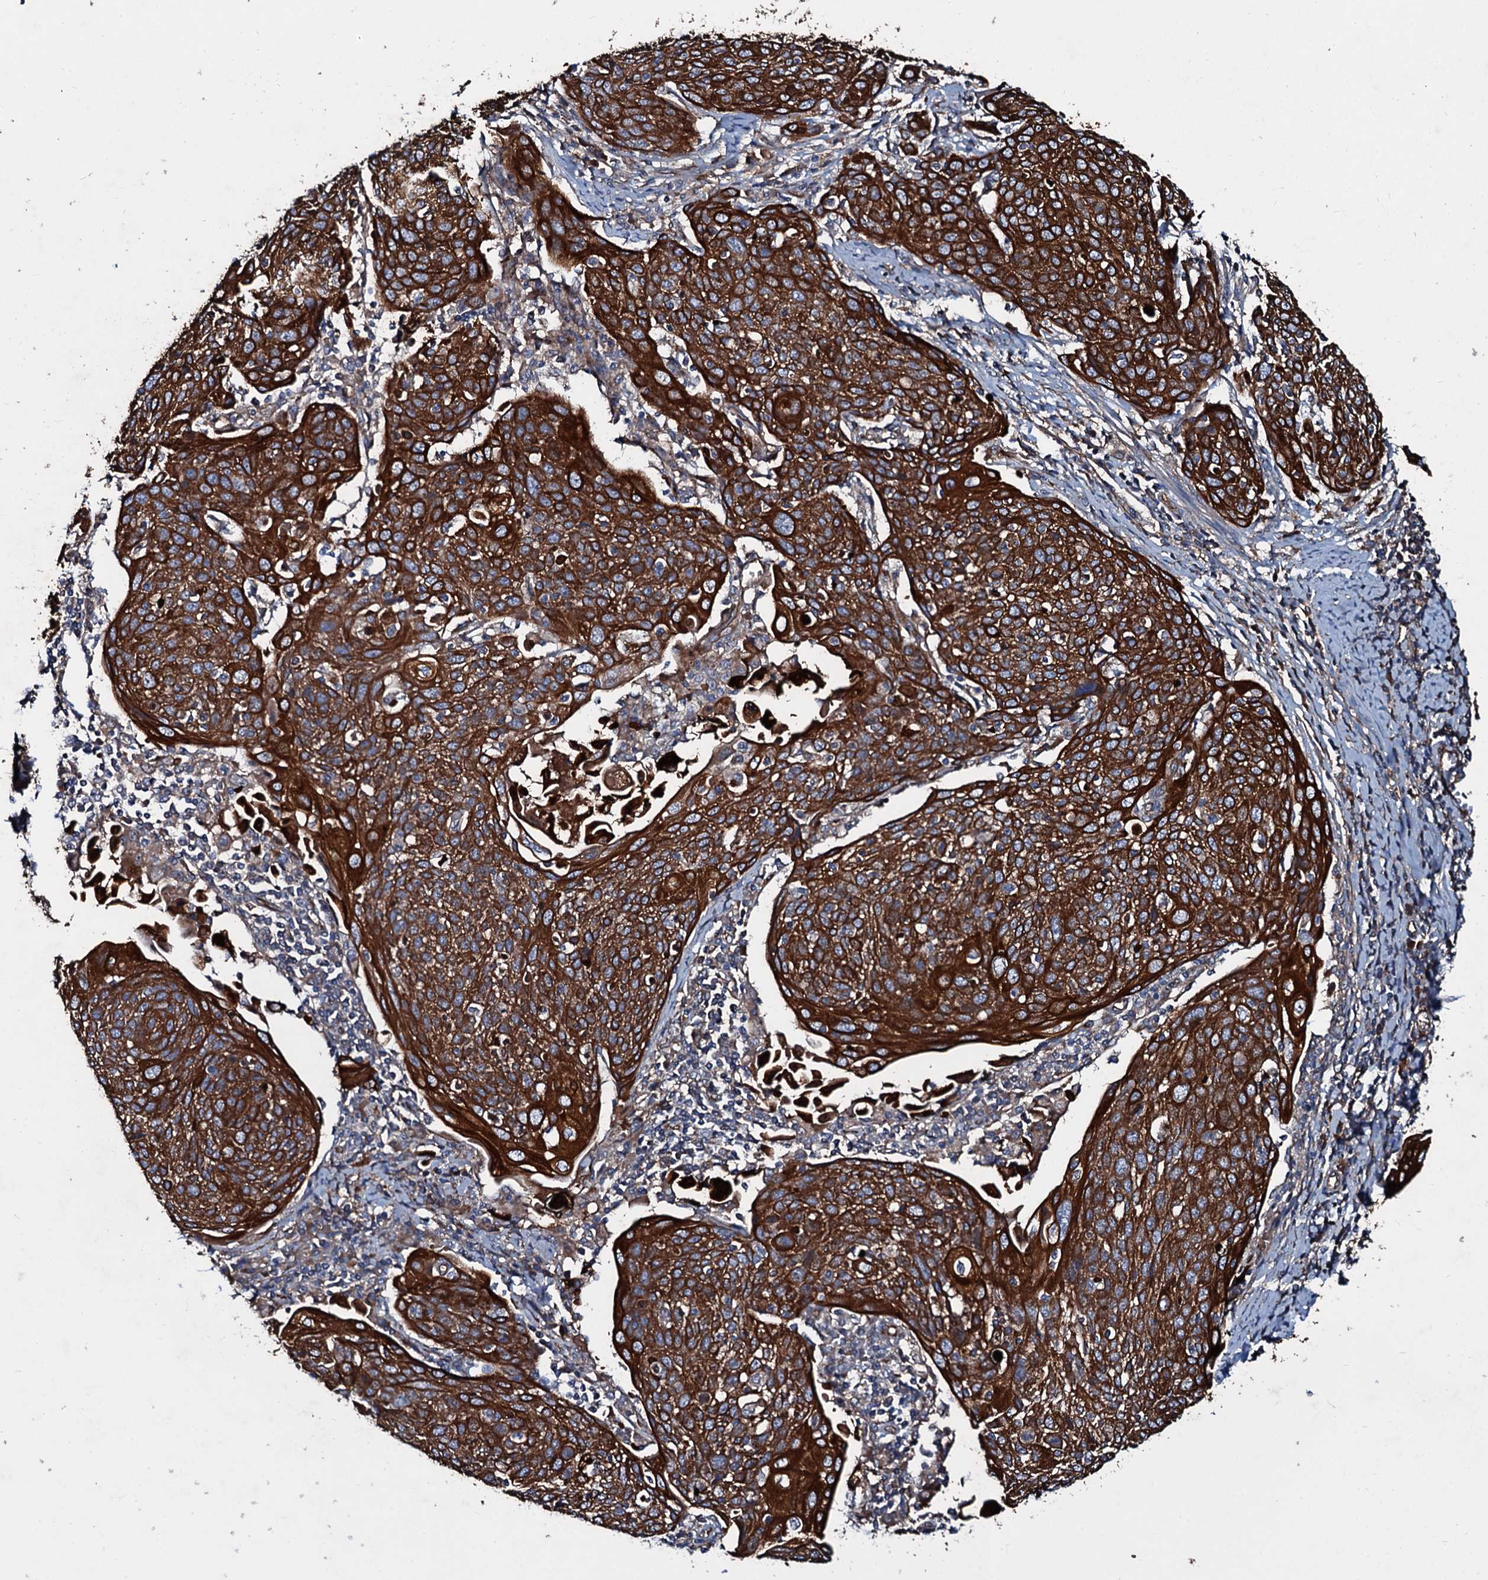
{"staining": {"intensity": "strong", "quantity": ">75%", "location": "cytoplasmic/membranous"}, "tissue": "cervical cancer", "cell_type": "Tumor cells", "image_type": "cancer", "snomed": [{"axis": "morphology", "description": "Squamous cell carcinoma, NOS"}, {"axis": "topography", "description": "Cervix"}], "caption": "Protein analysis of cervical cancer tissue shows strong cytoplasmic/membranous expression in approximately >75% of tumor cells.", "gene": "DMAC2", "patient": {"sex": "female", "age": 67}}